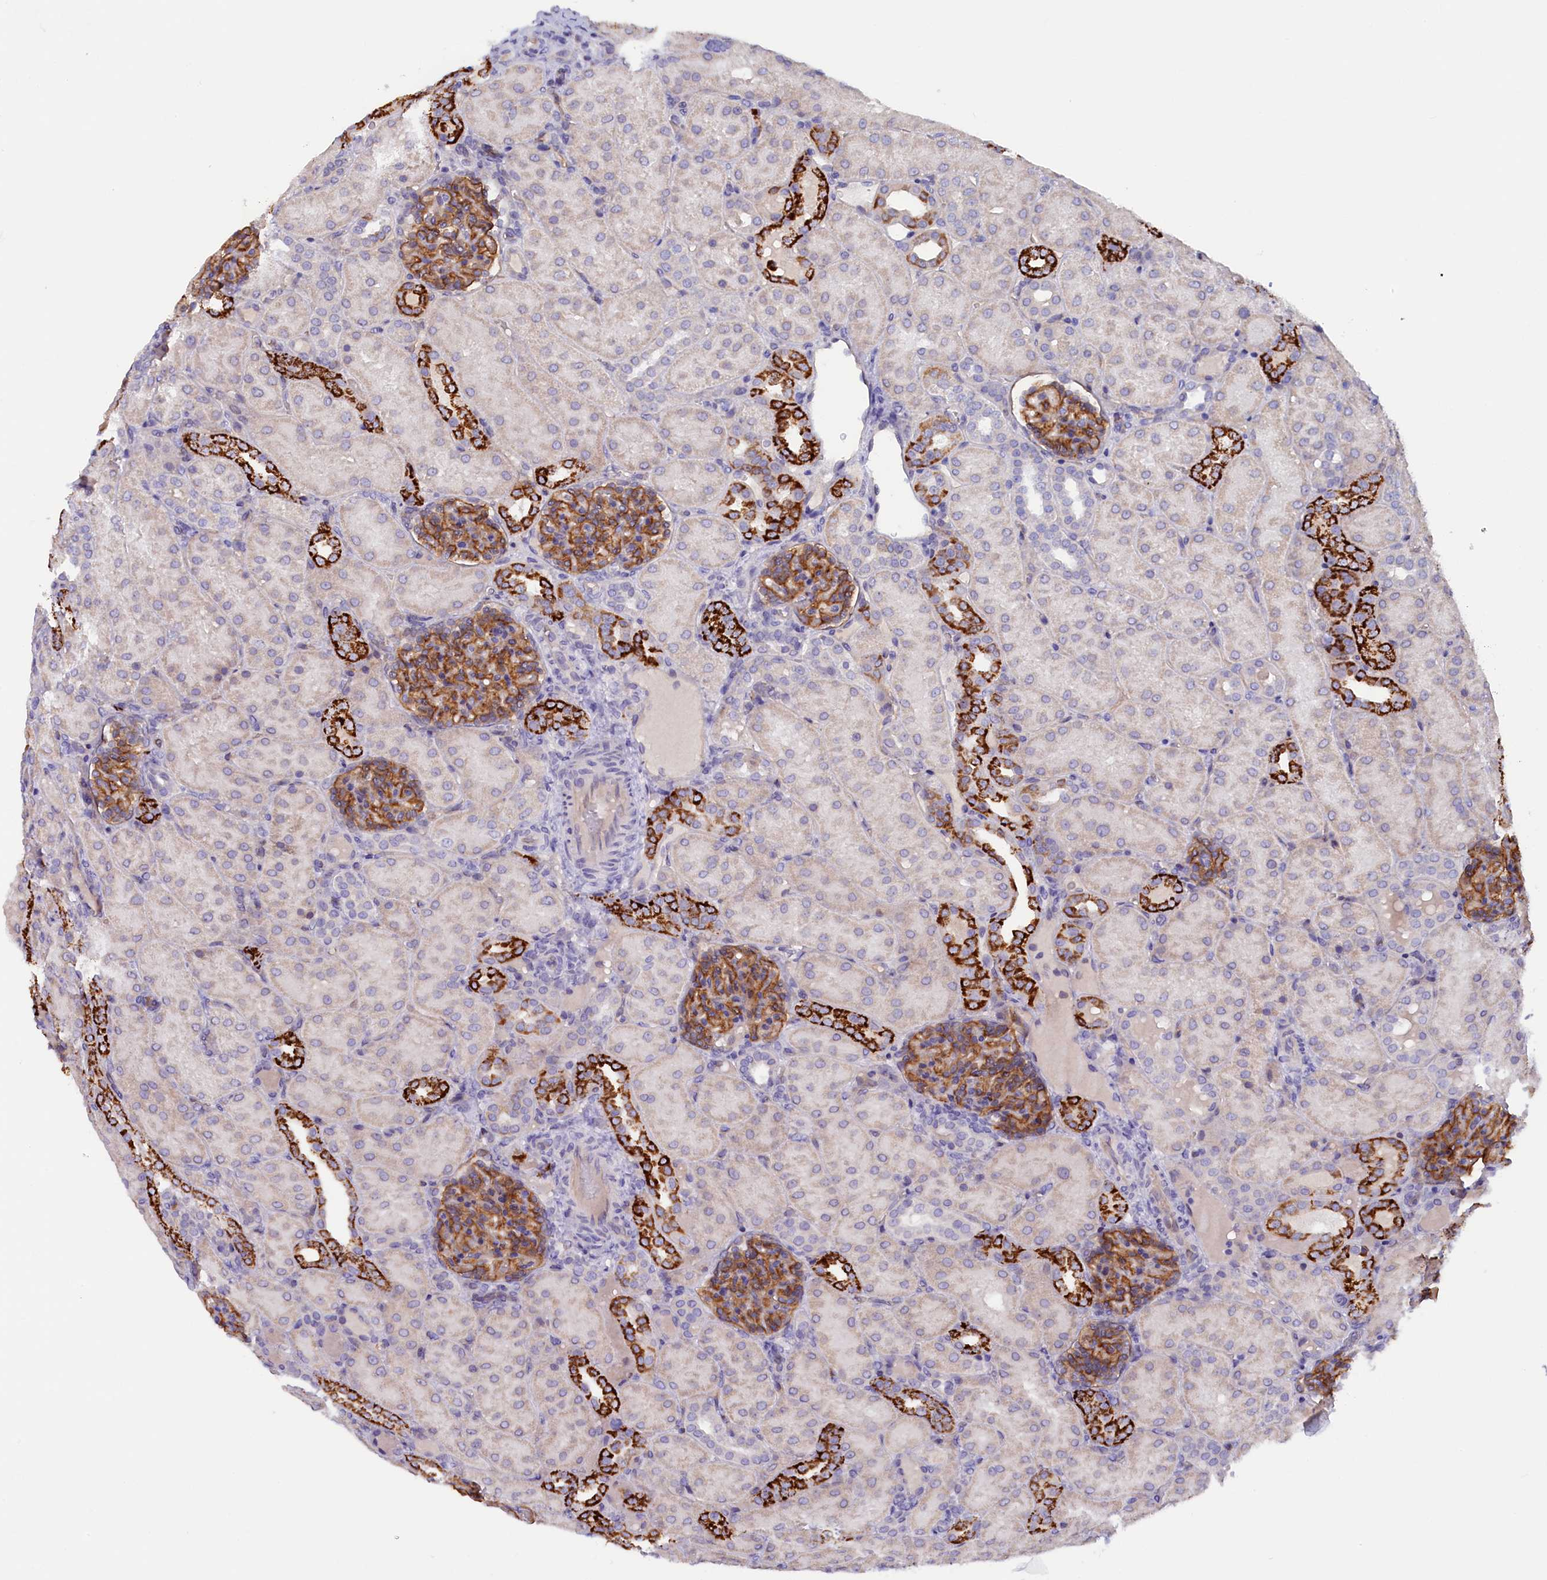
{"staining": {"intensity": "moderate", "quantity": ">75%", "location": "cytoplasmic/membranous"}, "tissue": "kidney", "cell_type": "Cells in glomeruli", "image_type": "normal", "snomed": [{"axis": "morphology", "description": "Normal tissue, NOS"}, {"axis": "topography", "description": "Kidney"}], "caption": "Protein staining of benign kidney exhibits moderate cytoplasmic/membranous staining in about >75% of cells in glomeruli. (DAB (3,3'-diaminobenzidine) IHC with brightfield microscopy, high magnification).", "gene": "ZSWIM4", "patient": {"sex": "male", "age": 1}}